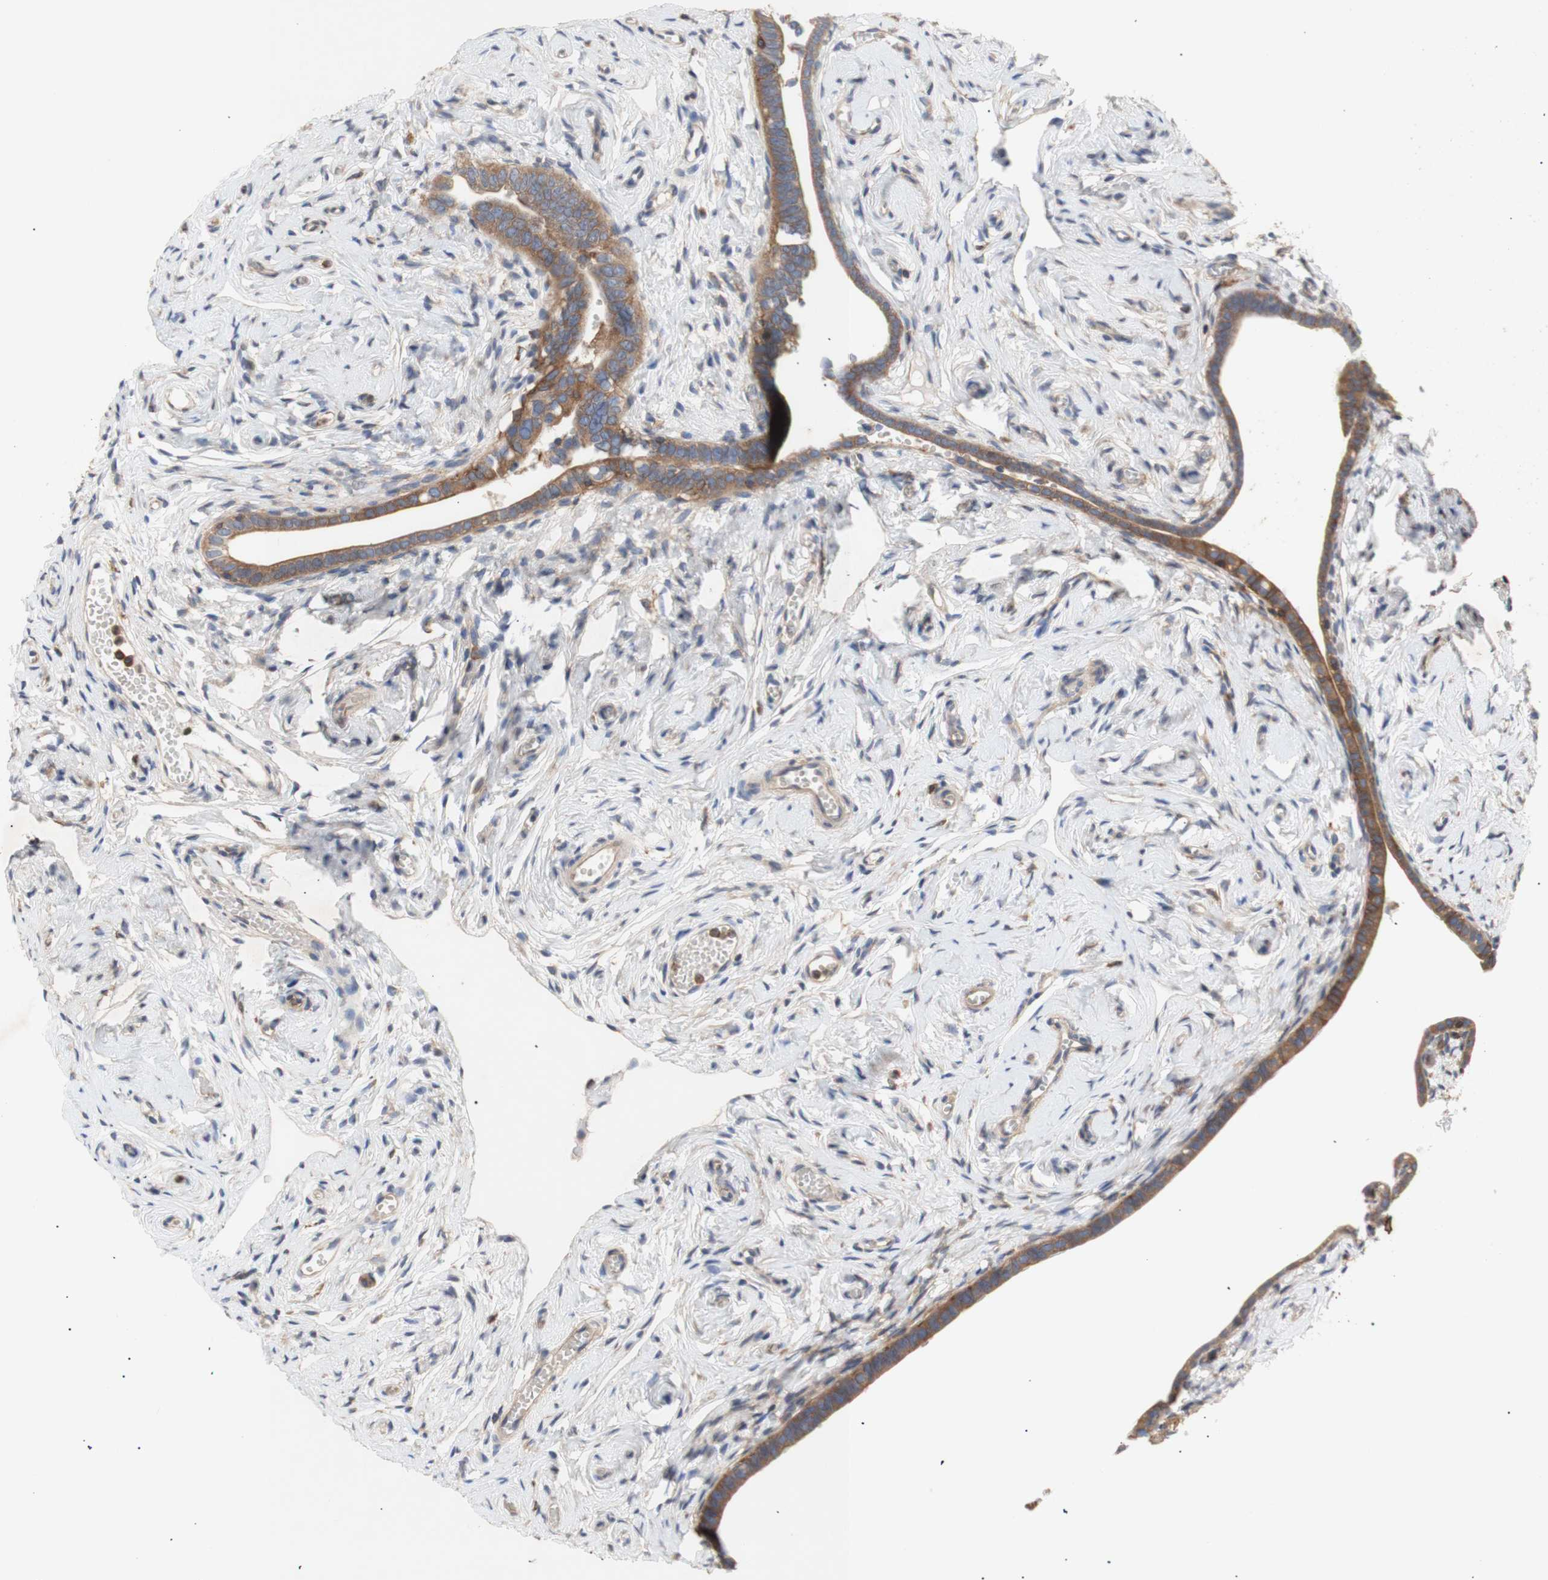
{"staining": {"intensity": "moderate", "quantity": ">75%", "location": "cytoplasmic/membranous"}, "tissue": "fallopian tube", "cell_type": "Glandular cells", "image_type": "normal", "snomed": [{"axis": "morphology", "description": "Normal tissue, NOS"}, {"axis": "topography", "description": "Fallopian tube"}], "caption": "A high-resolution histopathology image shows immunohistochemistry staining of normal fallopian tube, which displays moderate cytoplasmic/membranous staining in about >75% of glandular cells. Nuclei are stained in blue.", "gene": "IKBKG", "patient": {"sex": "female", "age": 71}}